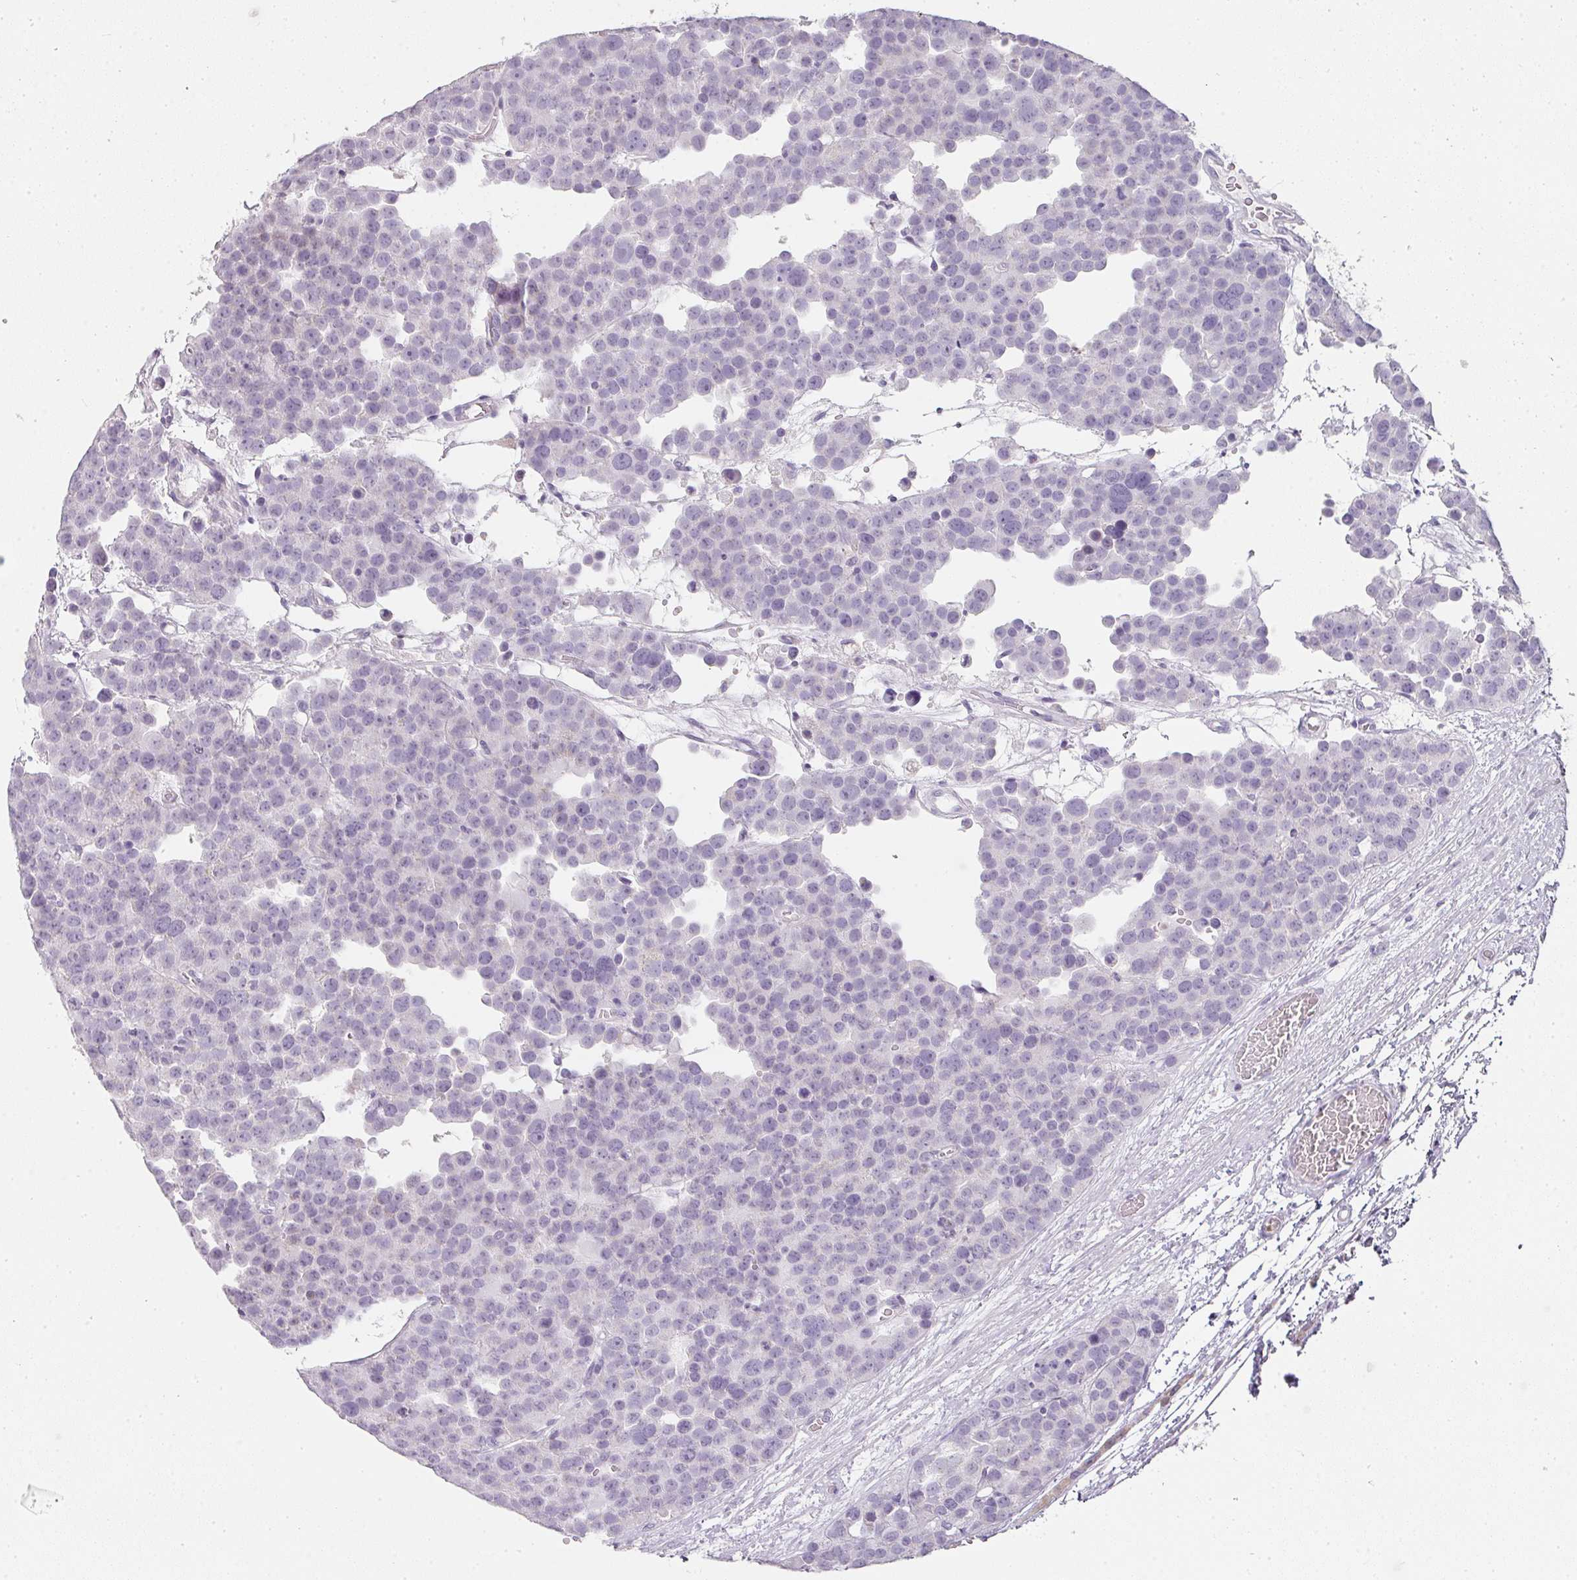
{"staining": {"intensity": "negative", "quantity": "none", "location": "none"}, "tissue": "testis cancer", "cell_type": "Tumor cells", "image_type": "cancer", "snomed": [{"axis": "morphology", "description": "Seminoma, NOS"}, {"axis": "topography", "description": "Testis"}], "caption": "IHC histopathology image of human testis cancer stained for a protein (brown), which shows no staining in tumor cells.", "gene": "CAMP", "patient": {"sex": "male", "age": 71}}